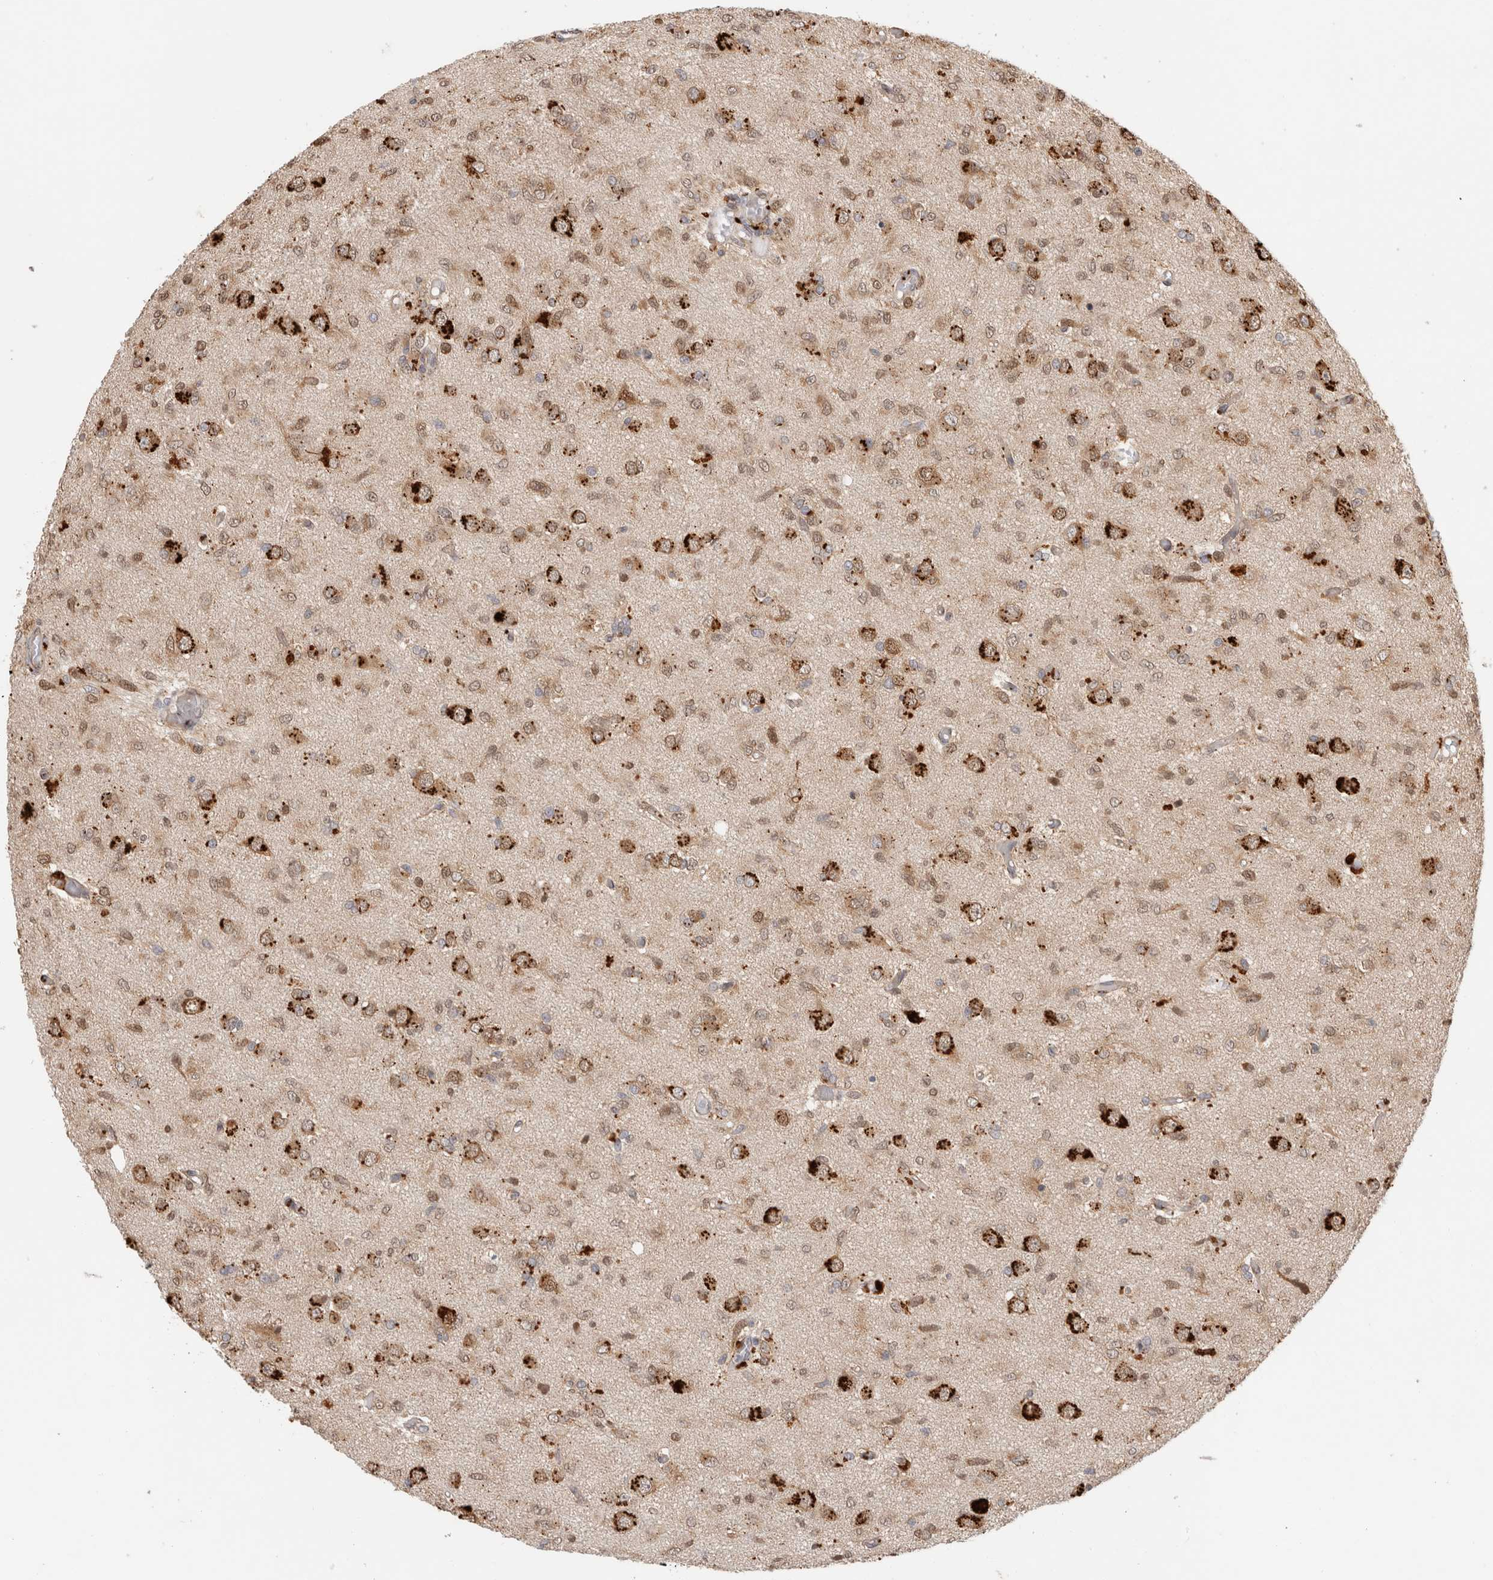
{"staining": {"intensity": "weak", "quantity": ">75%", "location": "nuclear"}, "tissue": "glioma", "cell_type": "Tumor cells", "image_type": "cancer", "snomed": [{"axis": "morphology", "description": "Glioma, malignant, High grade"}, {"axis": "topography", "description": "Brain"}], "caption": "Weak nuclear protein positivity is identified in approximately >75% of tumor cells in glioma.", "gene": "ACTL9", "patient": {"sex": "female", "age": 59}}